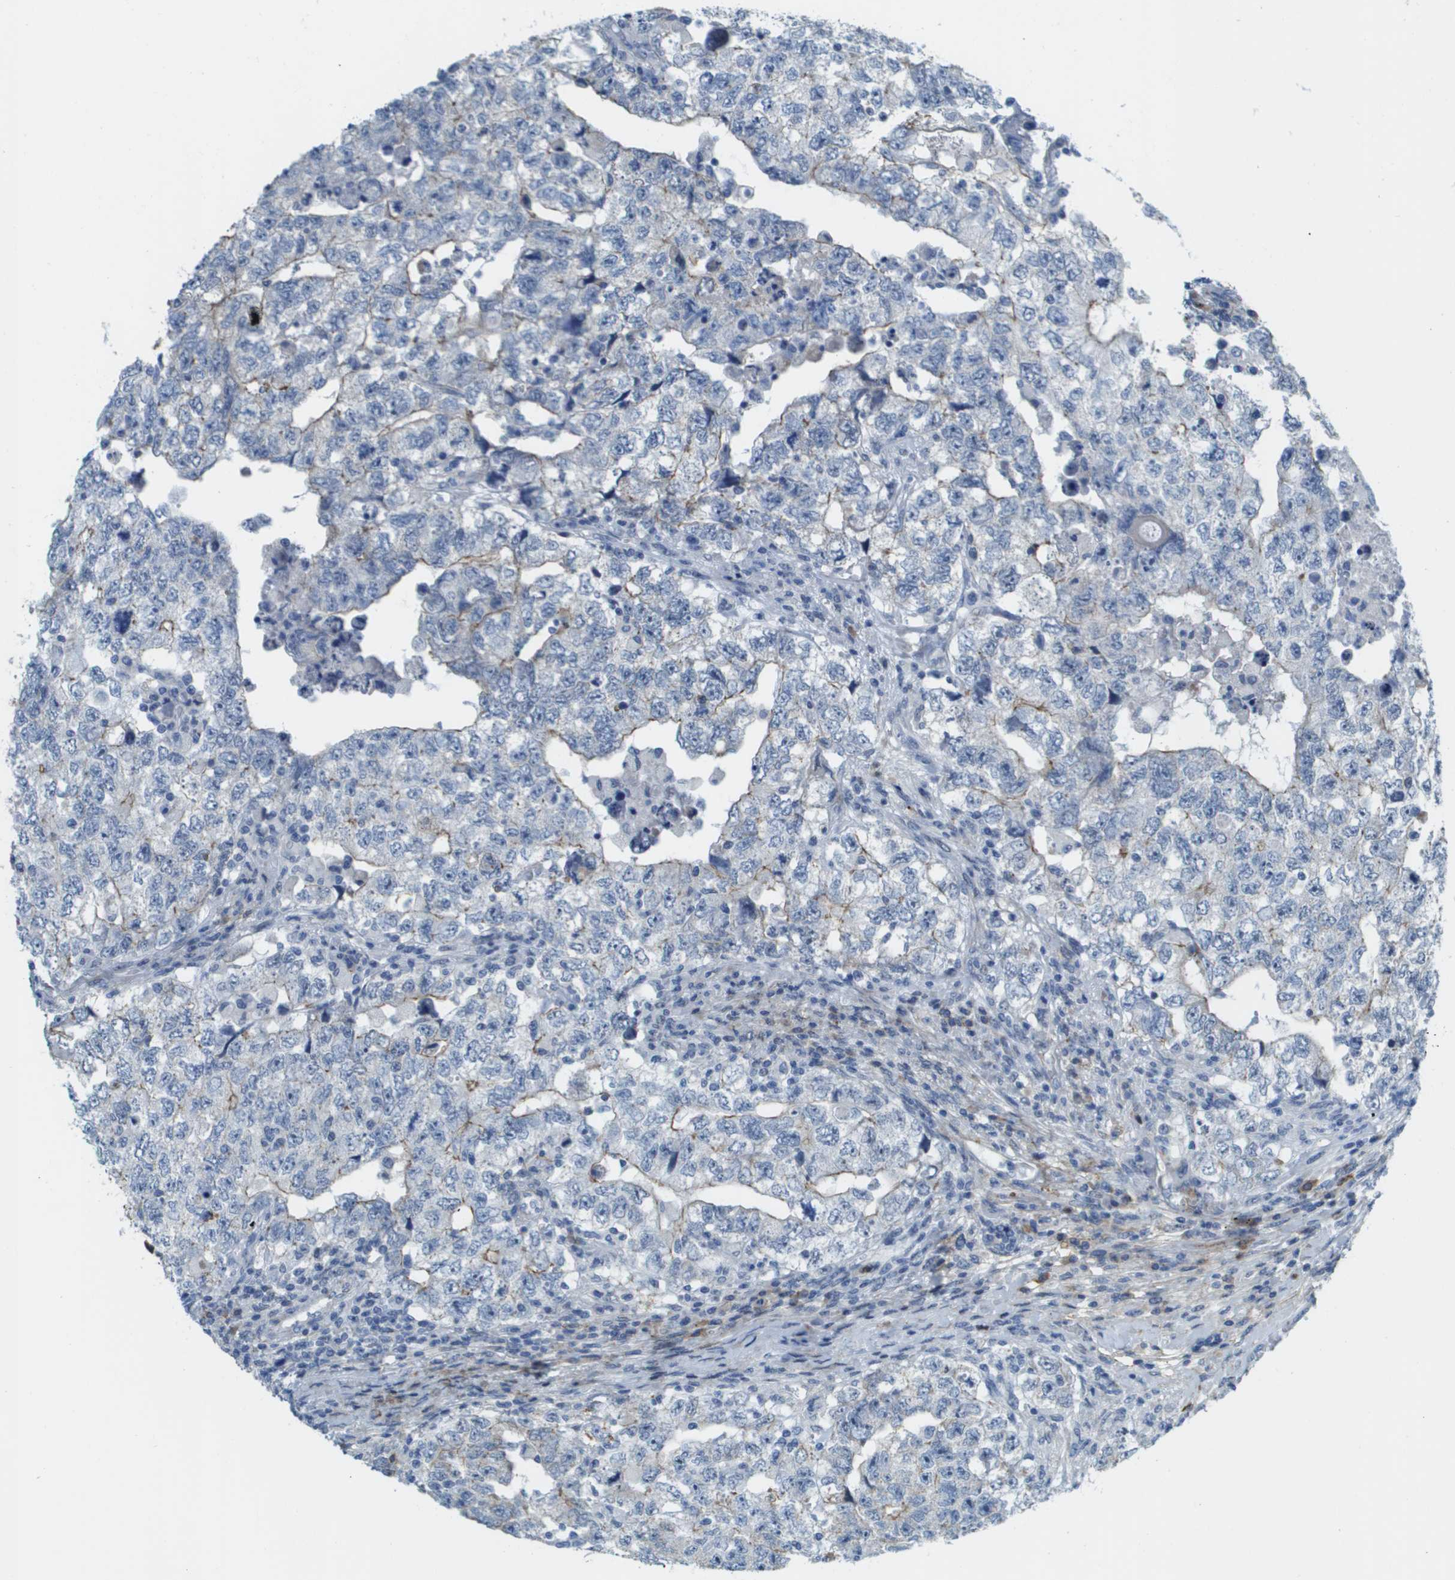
{"staining": {"intensity": "weak", "quantity": "<25%", "location": "cytoplasmic/membranous"}, "tissue": "testis cancer", "cell_type": "Tumor cells", "image_type": "cancer", "snomed": [{"axis": "morphology", "description": "Carcinoma, Embryonal, NOS"}, {"axis": "topography", "description": "Testis"}], "caption": "Tumor cells are negative for brown protein staining in testis cancer (embryonal carcinoma).", "gene": "SDC1", "patient": {"sex": "male", "age": 36}}